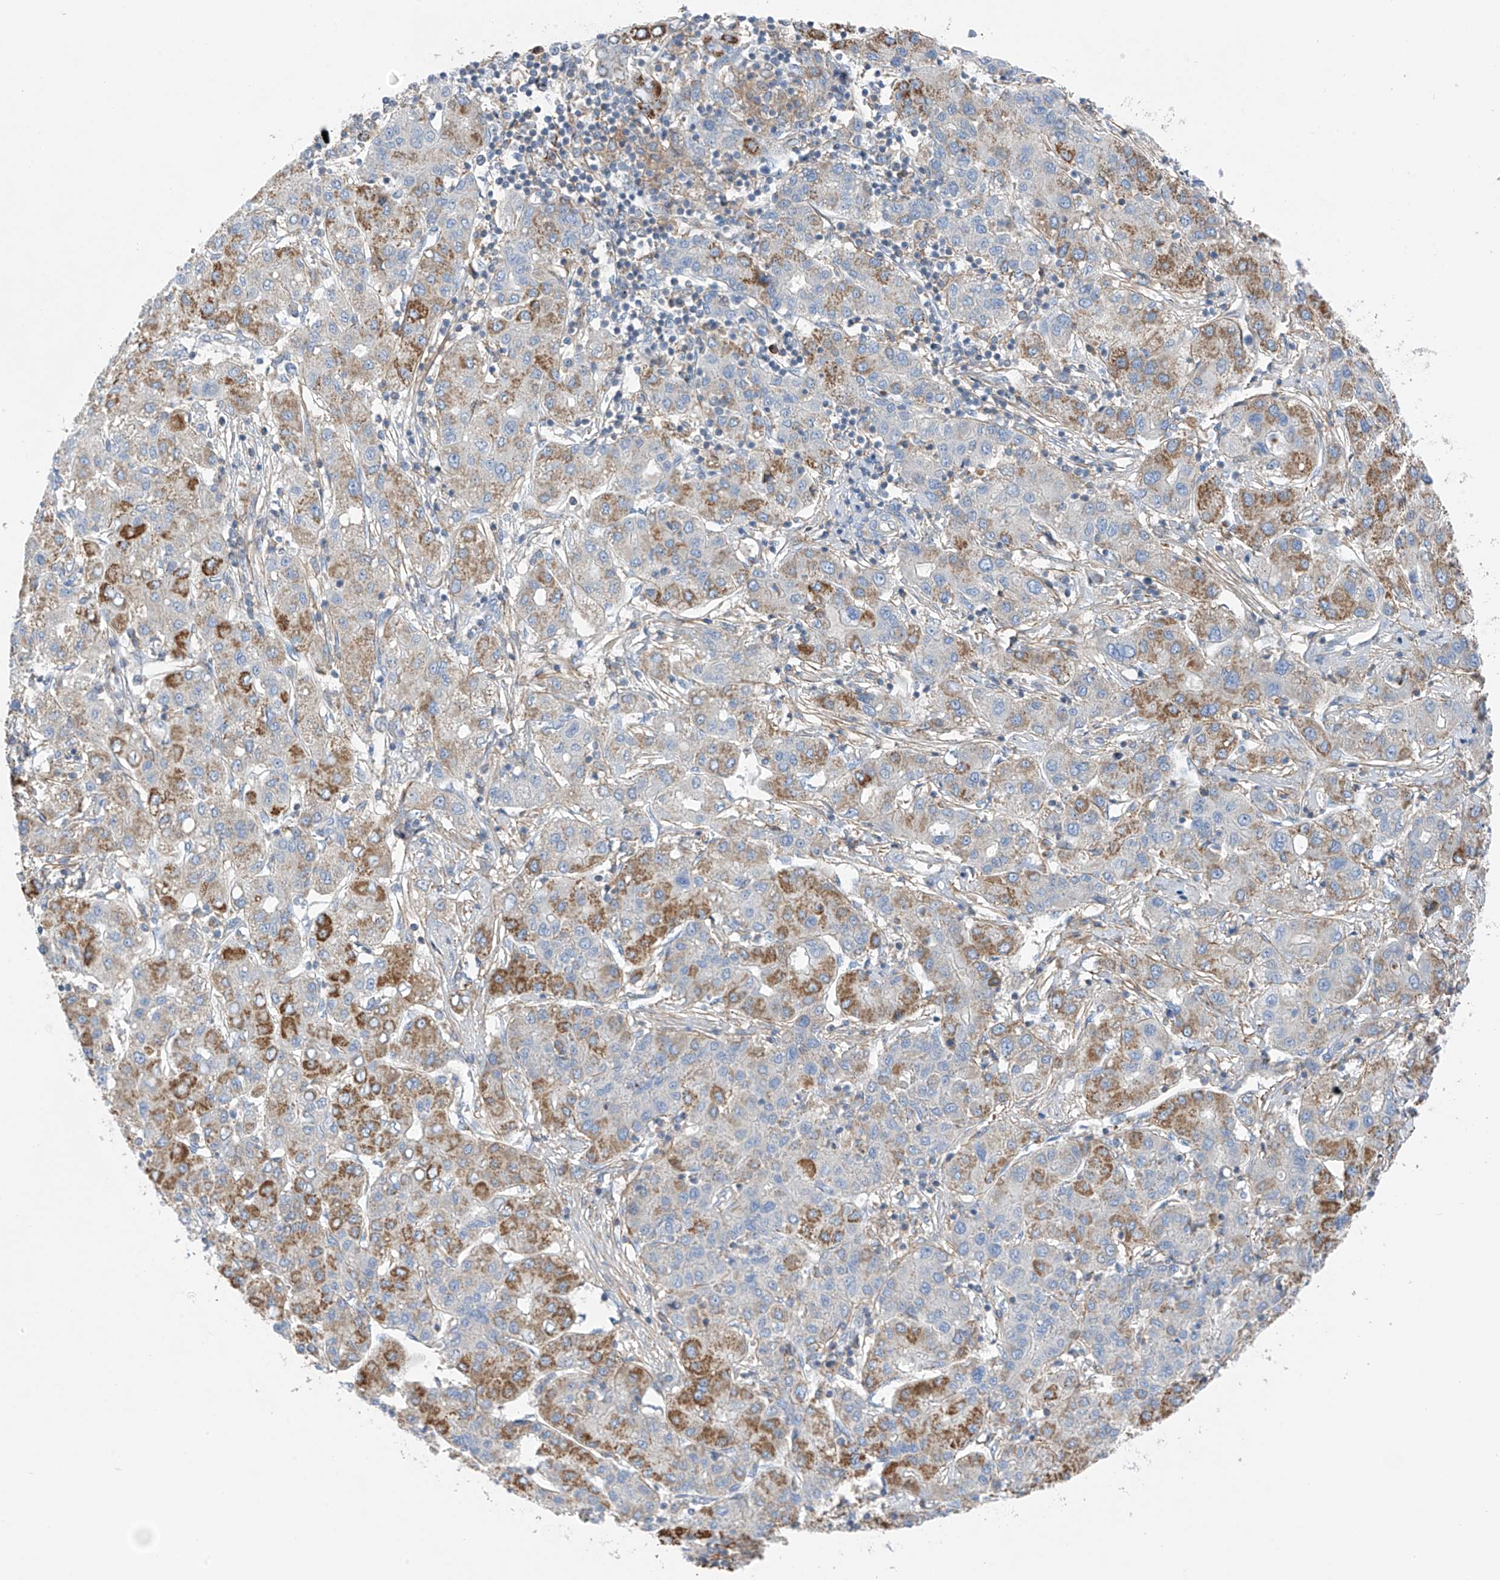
{"staining": {"intensity": "moderate", "quantity": "<25%", "location": "cytoplasmic/membranous"}, "tissue": "liver cancer", "cell_type": "Tumor cells", "image_type": "cancer", "snomed": [{"axis": "morphology", "description": "Carcinoma, Hepatocellular, NOS"}, {"axis": "topography", "description": "Liver"}], "caption": "Immunohistochemical staining of human liver cancer (hepatocellular carcinoma) demonstrates low levels of moderate cytoplasmic/membranous positivity in approximately <25% of tumor cells. (Brightfield microscopy of DAB IHC at high magnification).", "gene": "NALCN", "patient": {"sex": "male", "age": 65}}